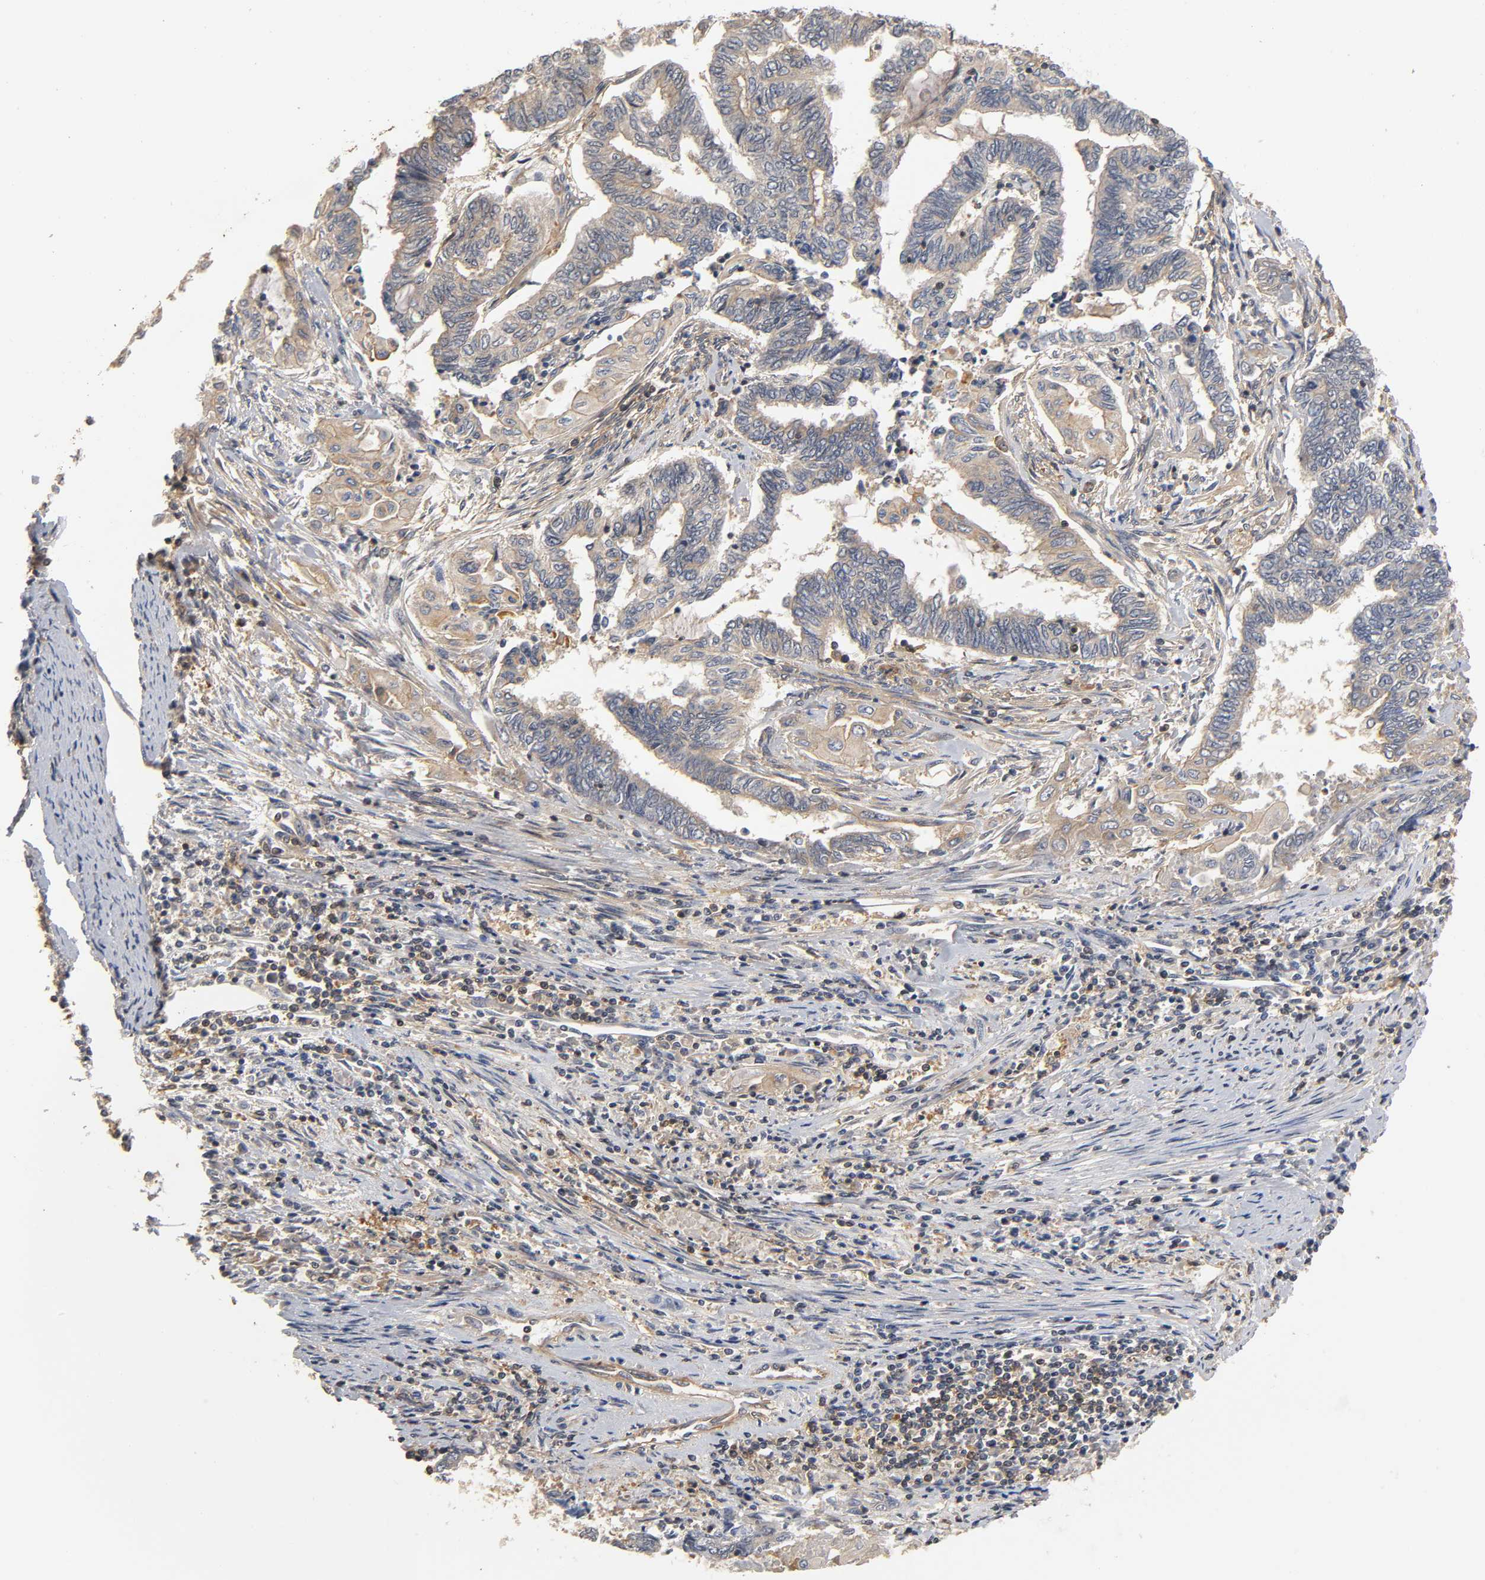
{"staining": {"intensity": "moderate", "quantity": ">75%", "location": "cytoplasmic/membranous"}, "tissue": "endometrial cancer", "cell_type": "Tumor cells", "image_type": "cancer", "snomed": [{"axis": "morphology", "description": "Adenocarcinoma, NOS"}, {"axis": "topography", "description": "Uterus"}, {"axis": "topography", "description": "Endometrium"}], "caption": "Endometrial cancer stained with a protein marker exhibits moderate staining in tumor cells.", "gene": "ACTR2", "patient": {"sex": "female", "age": 70}}